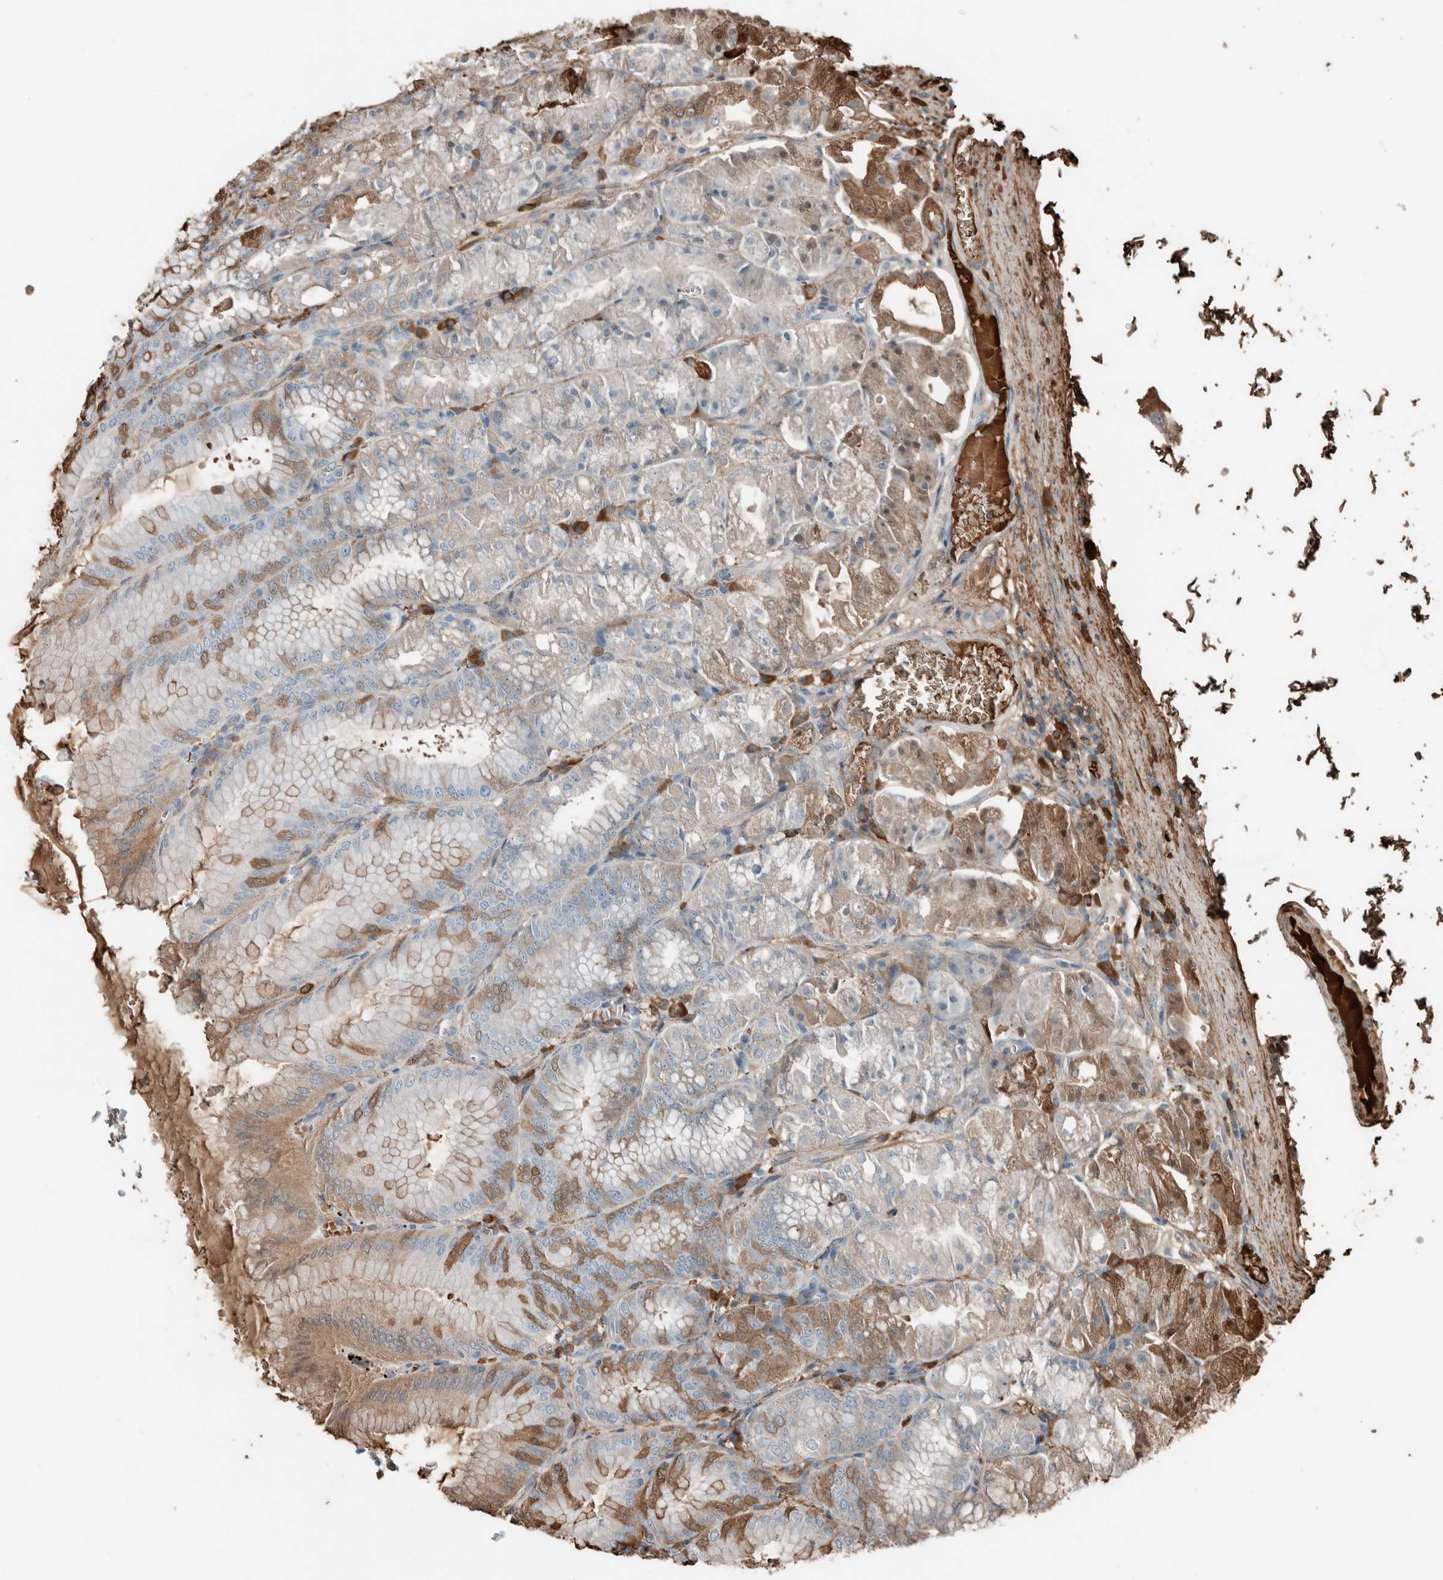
{"staining": {"intensity": "moderate", "quantity": "<25%", "location": "cytoplasmic/membranous"}, "tissue": "stomach", "cell_type": "Glandular cells", "image_type": "normal", "snomed": [{"axis": "morphology", "description": "Normal tissue, NOS"}, {"axis": "topography", "description": "Stomach, lower"}], "caption": "Protein analysis of unremarkable stomach reveals moderate cytoplasmic/membranous expression in approximately <25% of glandular cells.", "gene": "USP34", "patient": {"sex": "male", "age": 71}}